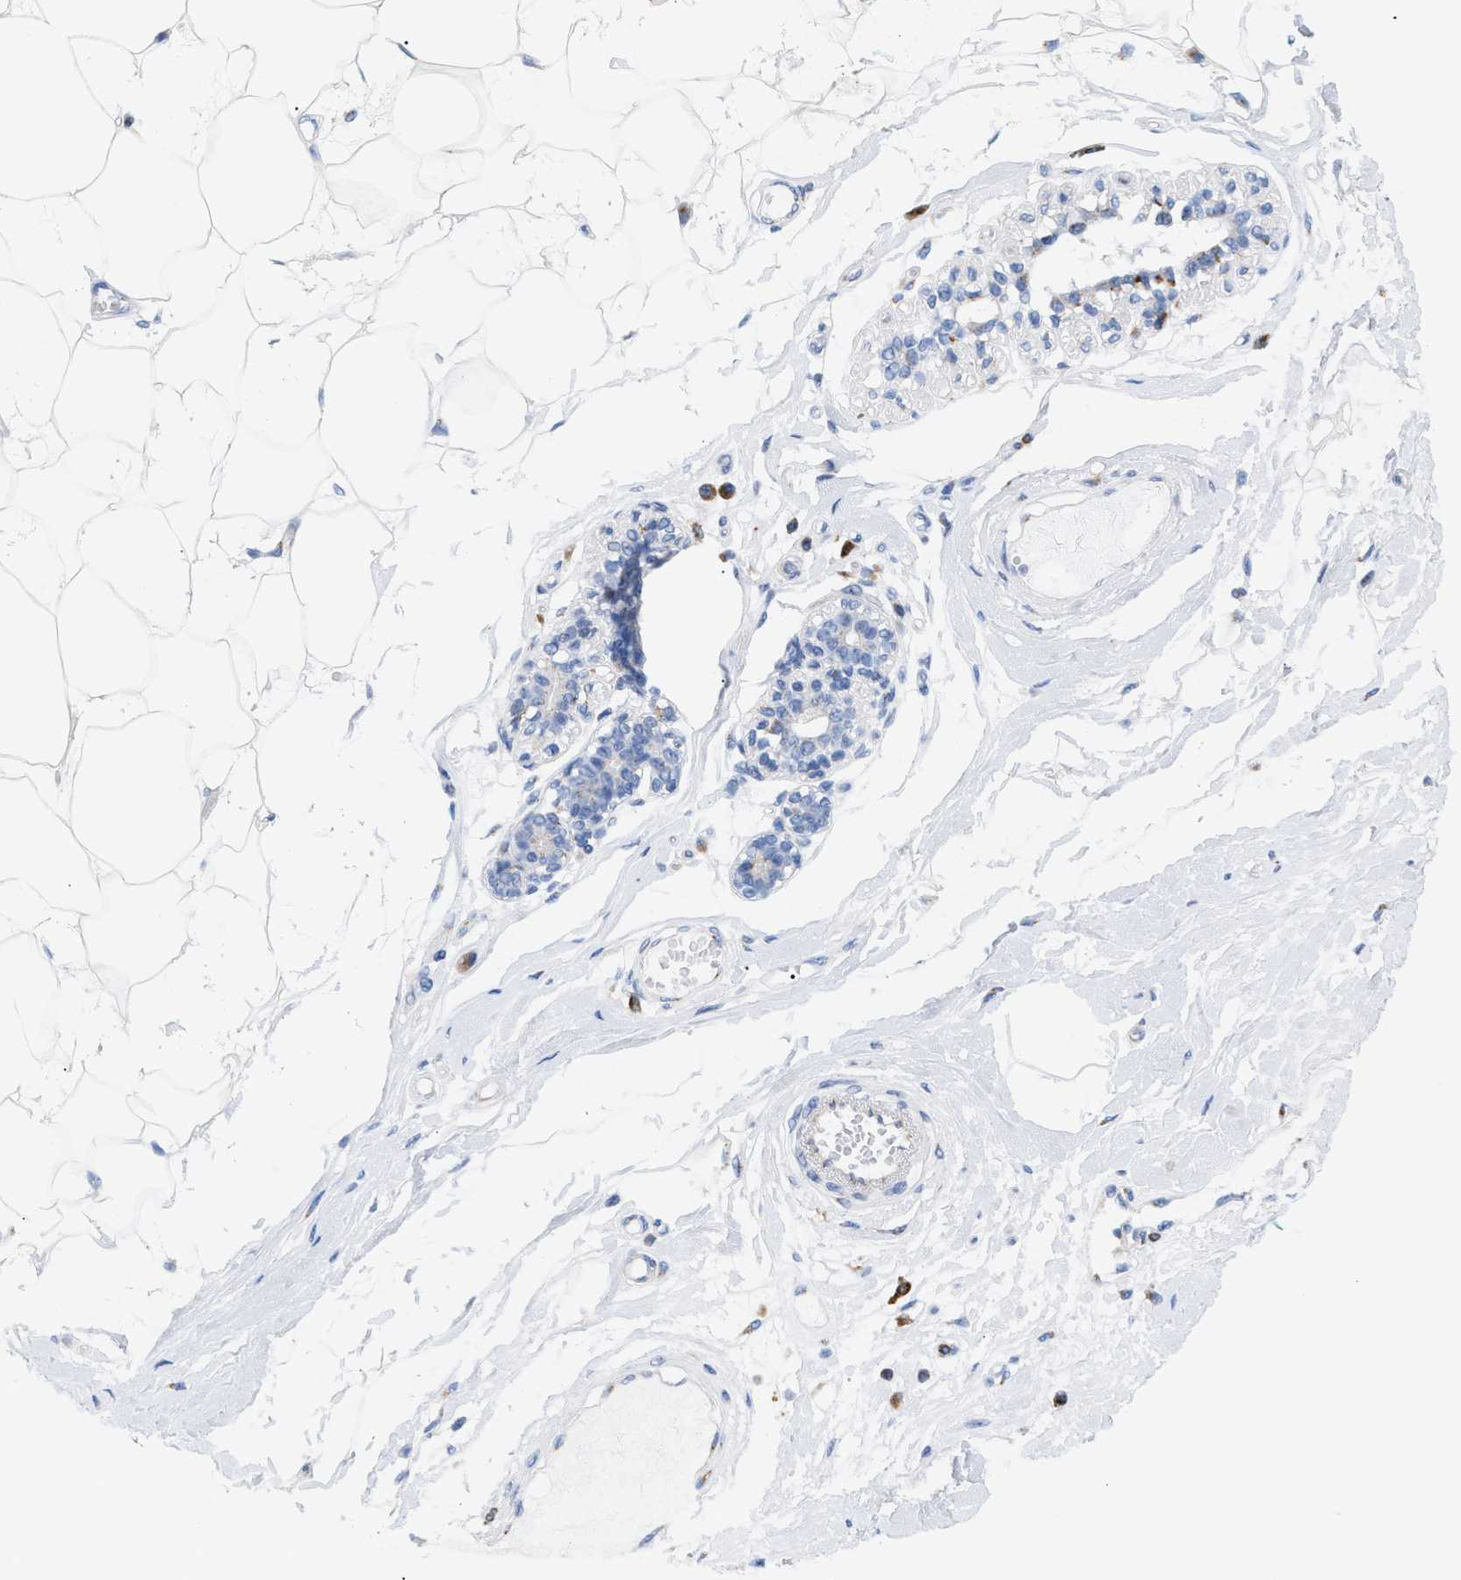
{"staining": {"intensity": "negative", "quantity": "none", "location": "none"}, "tissue": "breast", "cell_type": "Adipocytes", "image_type": "normal", "snomed": [{"axis": "morphology", "description": "Normal tissue, NOS"}, {"axis": "morphology", "description": "Lobular carcinoma"}, {"axis": "topography", "description": "Breast"}], "caption": "This micrograph is of unremarkable breast stained with IHC to label a protein in brown with the nuclei are counter-stained blue. There is no staining in adipocytes.", "gene": "TACC3", "patient": {"sex": "female", "age": 59}}